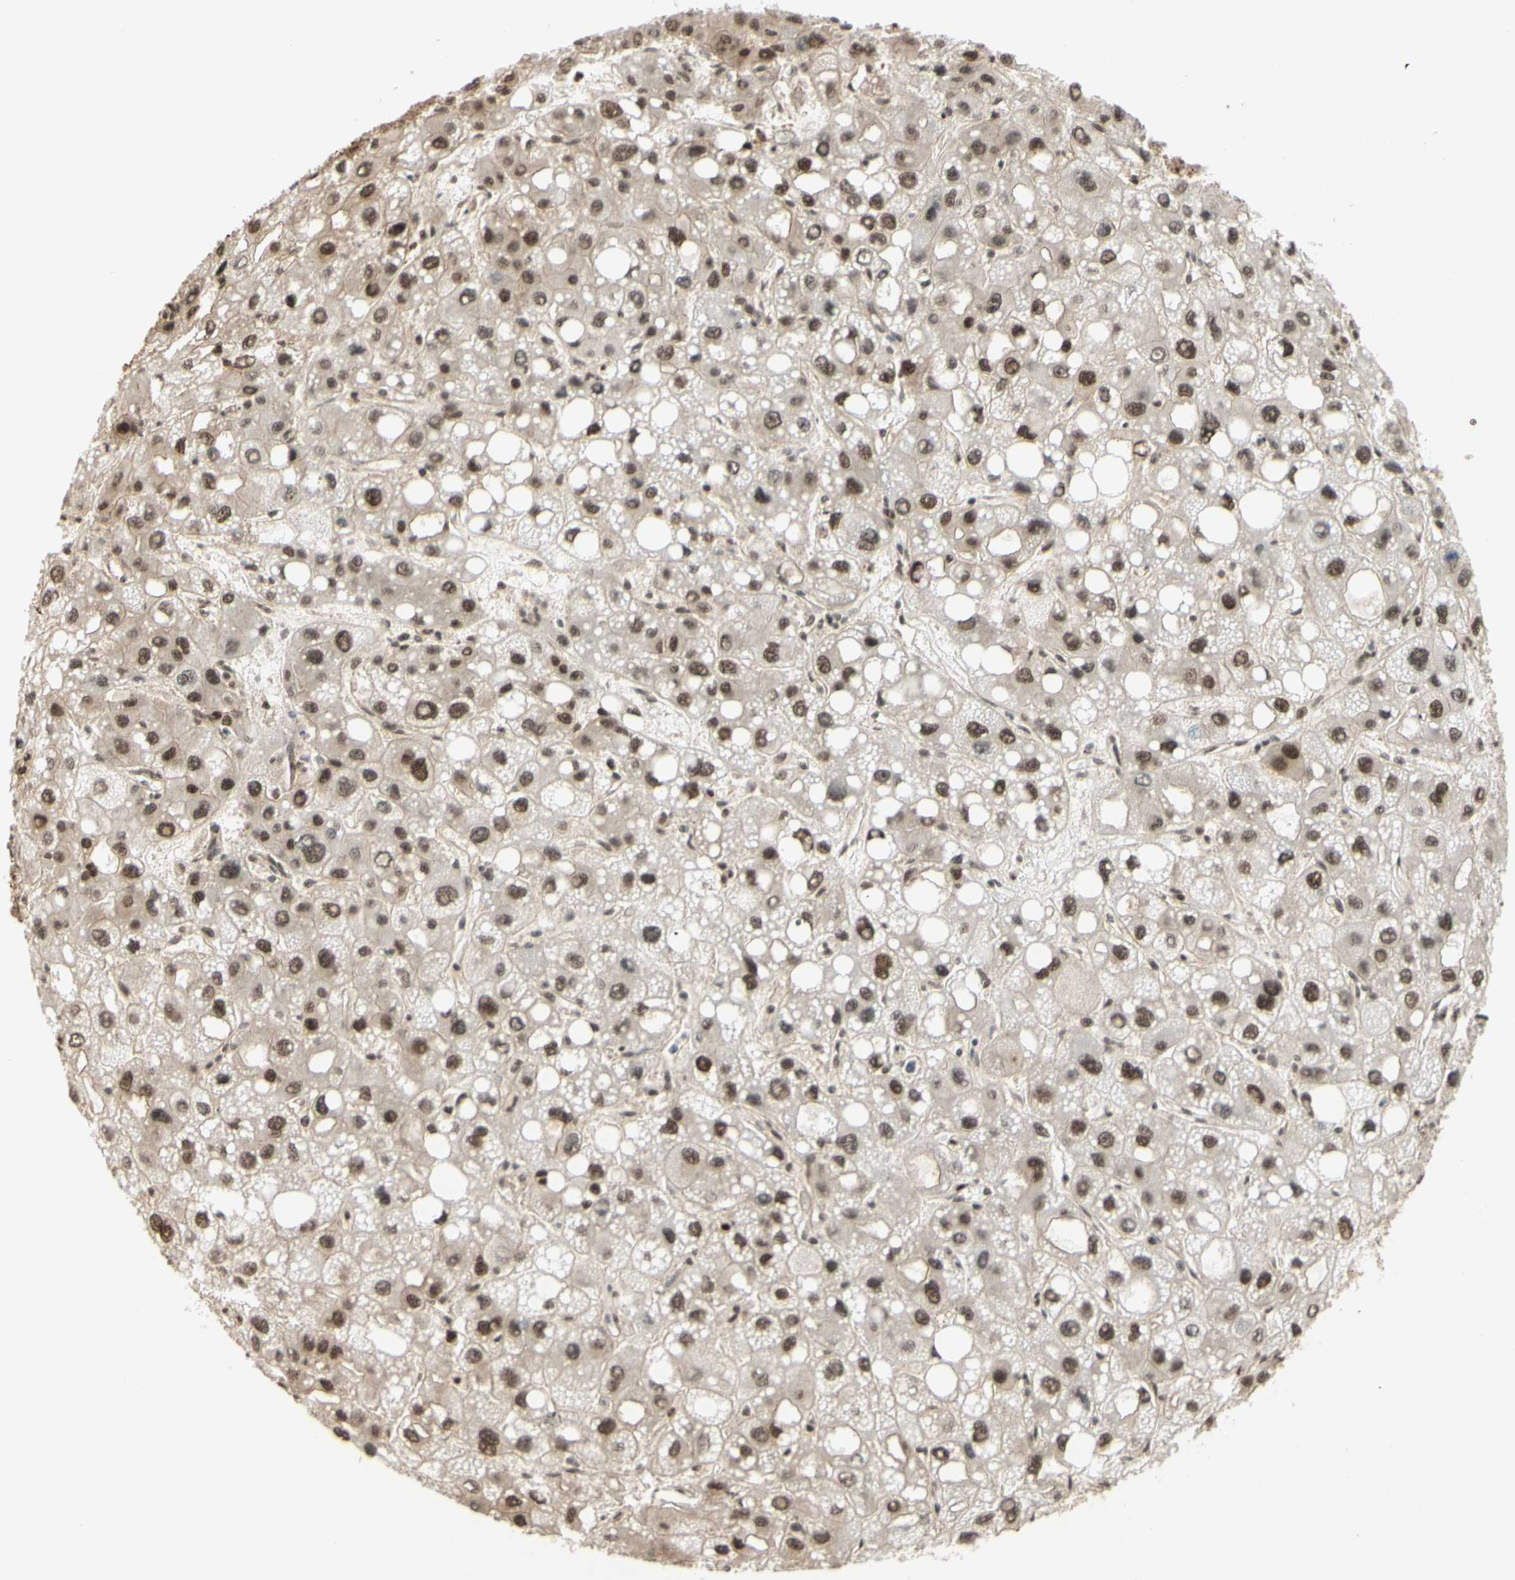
{"staining": {"intensity": "moderate", "quantity": ">75%", "location": "cytoplasmic/membranous,nuclear"}, "tissue": "liver cancer", "cell_type": "Tumor cells", "image_type": "cancer", "snomed": [{"axis": "morphology", "description": "Carcinoma, Hepatocellular, NOS"}, {"axis": "topography", "description": "Liver"}], "caption": "Immunohistochemistry image of neoplastic tissue: liver cancer (hepatocellular carcinoma) stained using immunohistochemistry (IHC) exhibits medium levels of moderate protein expression localized specifically in the cytoplasmic/membranous and nuclear of tumor cells, appearing as a cytoplasmic/membranous and nuclear brown color.", "gene": "HSF1", "patient": {"sex": "male", "age": 55}}